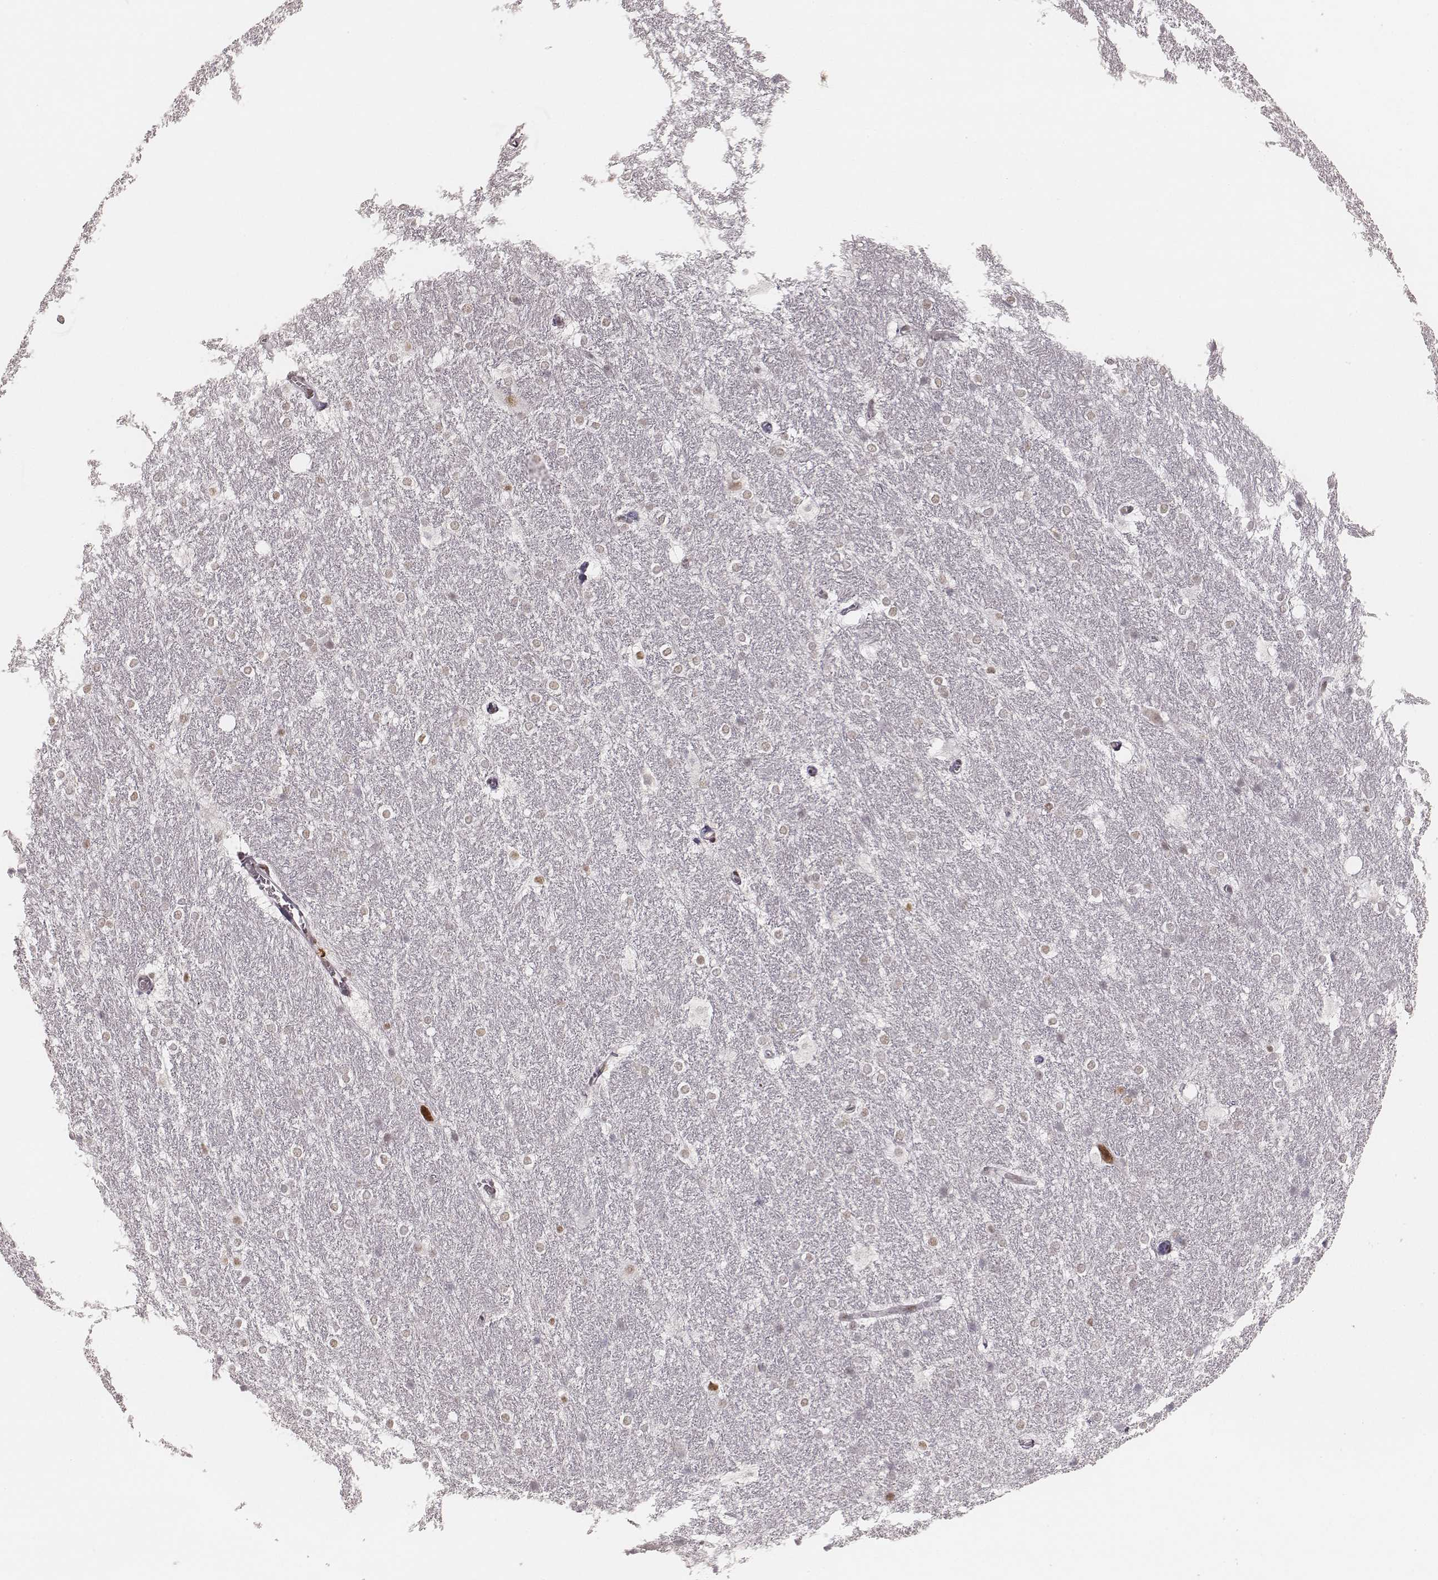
{"staining": {"intensity": "moderate", "quantity": "<25%", "location": "nuclear"}, "tissue": "hippocampus", "cell_type": "Glial cells", "image_type": "normal", "snomed": [{"axis": "morphology", "description": "Normal tissue, NOS"}, {"axis": "topography", "description": "Cerebral cortex"}, {"axis": "topography", "description": "Hippocampus"}], "caption": "Glial cells exhibit moderate nuclear expression in approximately <25% of cells in unremarkable hippocampus.", "gene": "HNRNPC", "patient": {"sex": "female", "age": 19}}